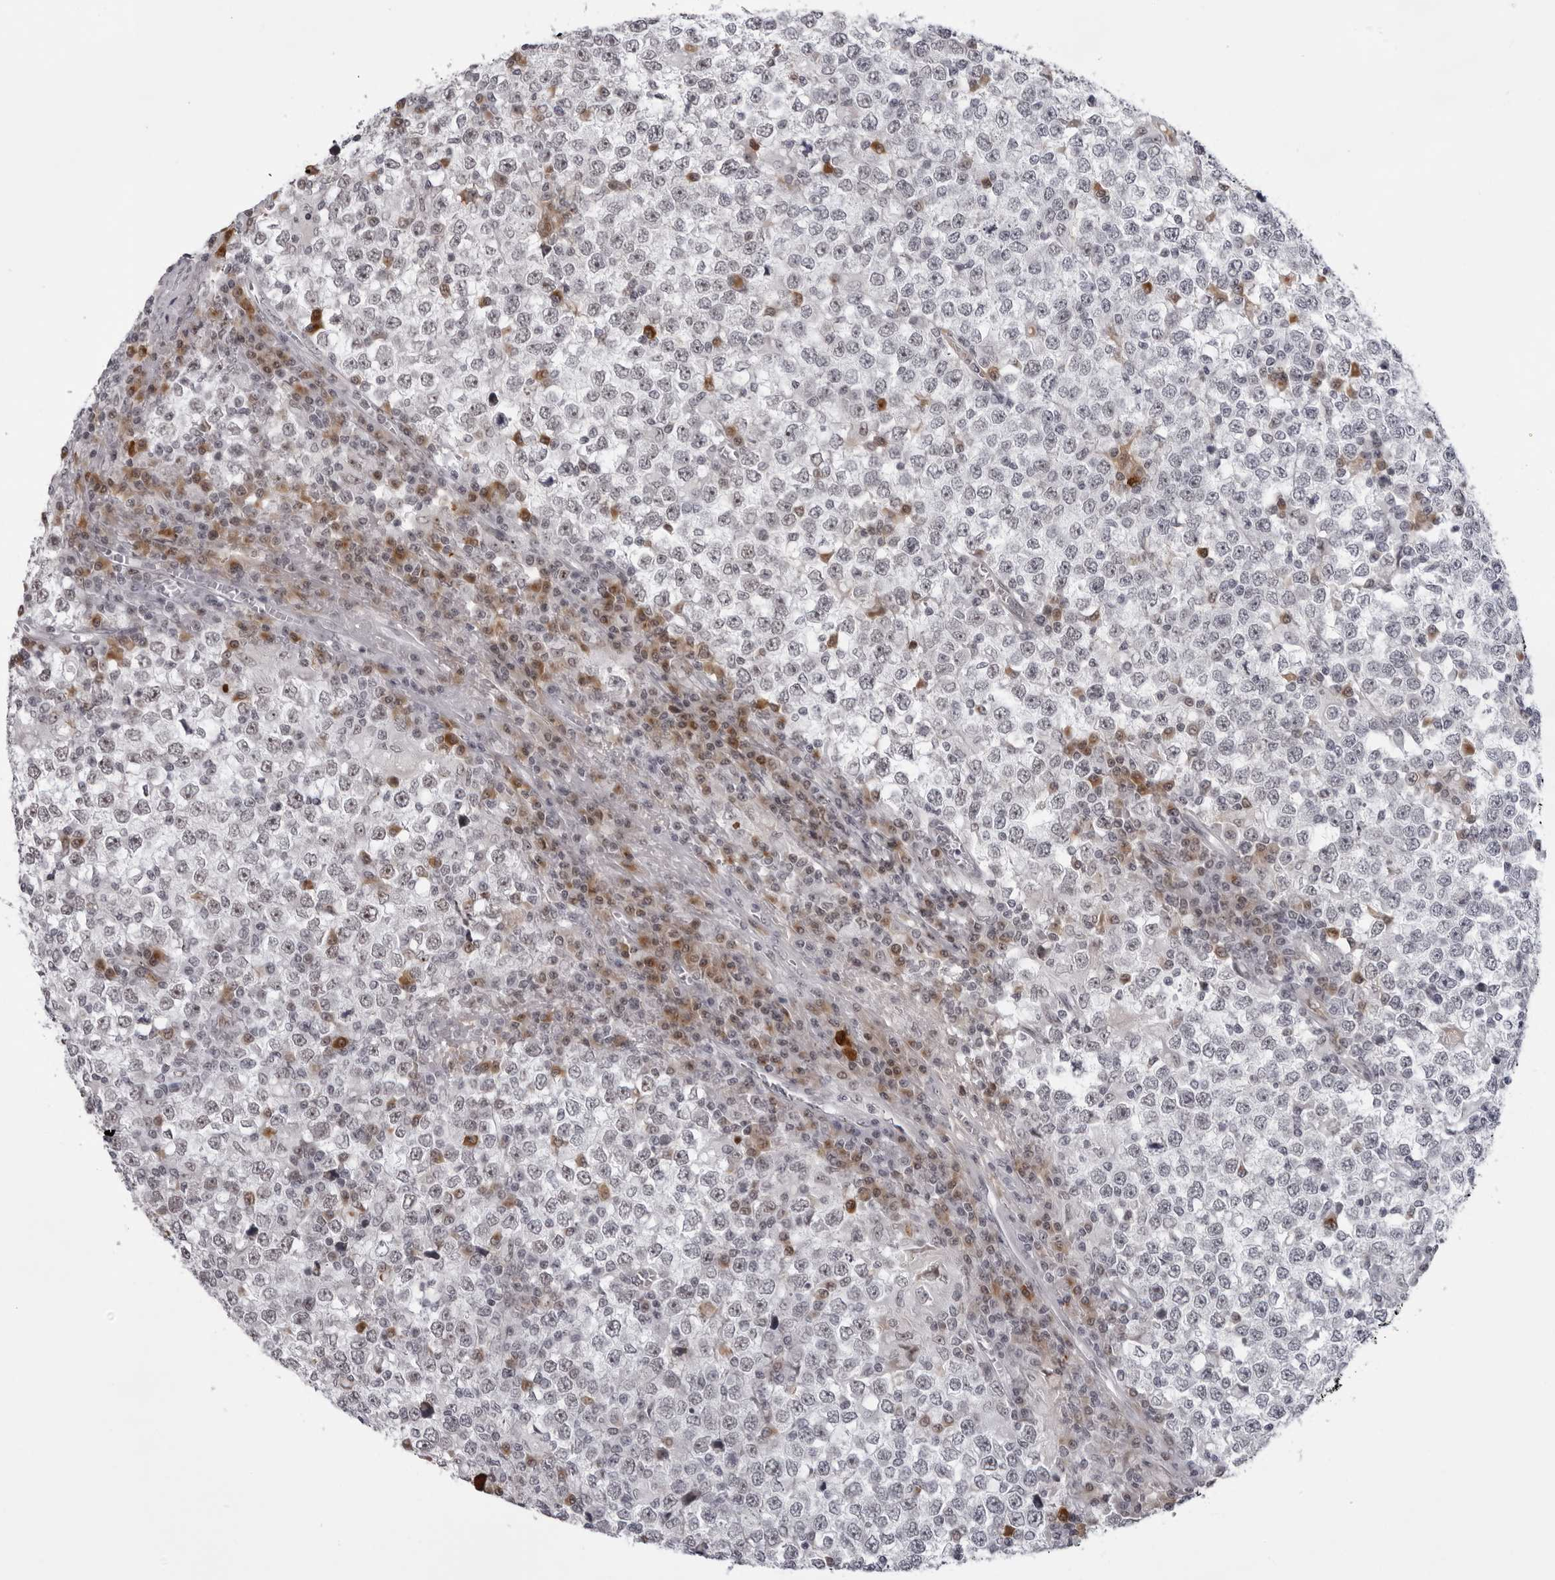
{"staining": {"intensity": "weak", "quantity": "<25%", "location": "nuclear"}, "tissue": "testis cancer", "cell_type": "Tumor cells", "image_type": "cancer", "snomed": [{"axis": "morphology", "description": "Seminoma, NOS"}, {"axis": "topography", "description": "Testis"}], "caption": "Testis cancer was stained to show a protein in brown. There is no significant expression in tumor cells. Brightfield microscopy of immunohistochemistry stained with DAB (3,3'-diaminobenzidine) (brown) and hematoxylin (blue), captured at high magnification.", "gene": "EXOSC10", "patient": {"sex": "male", "age": 65}}